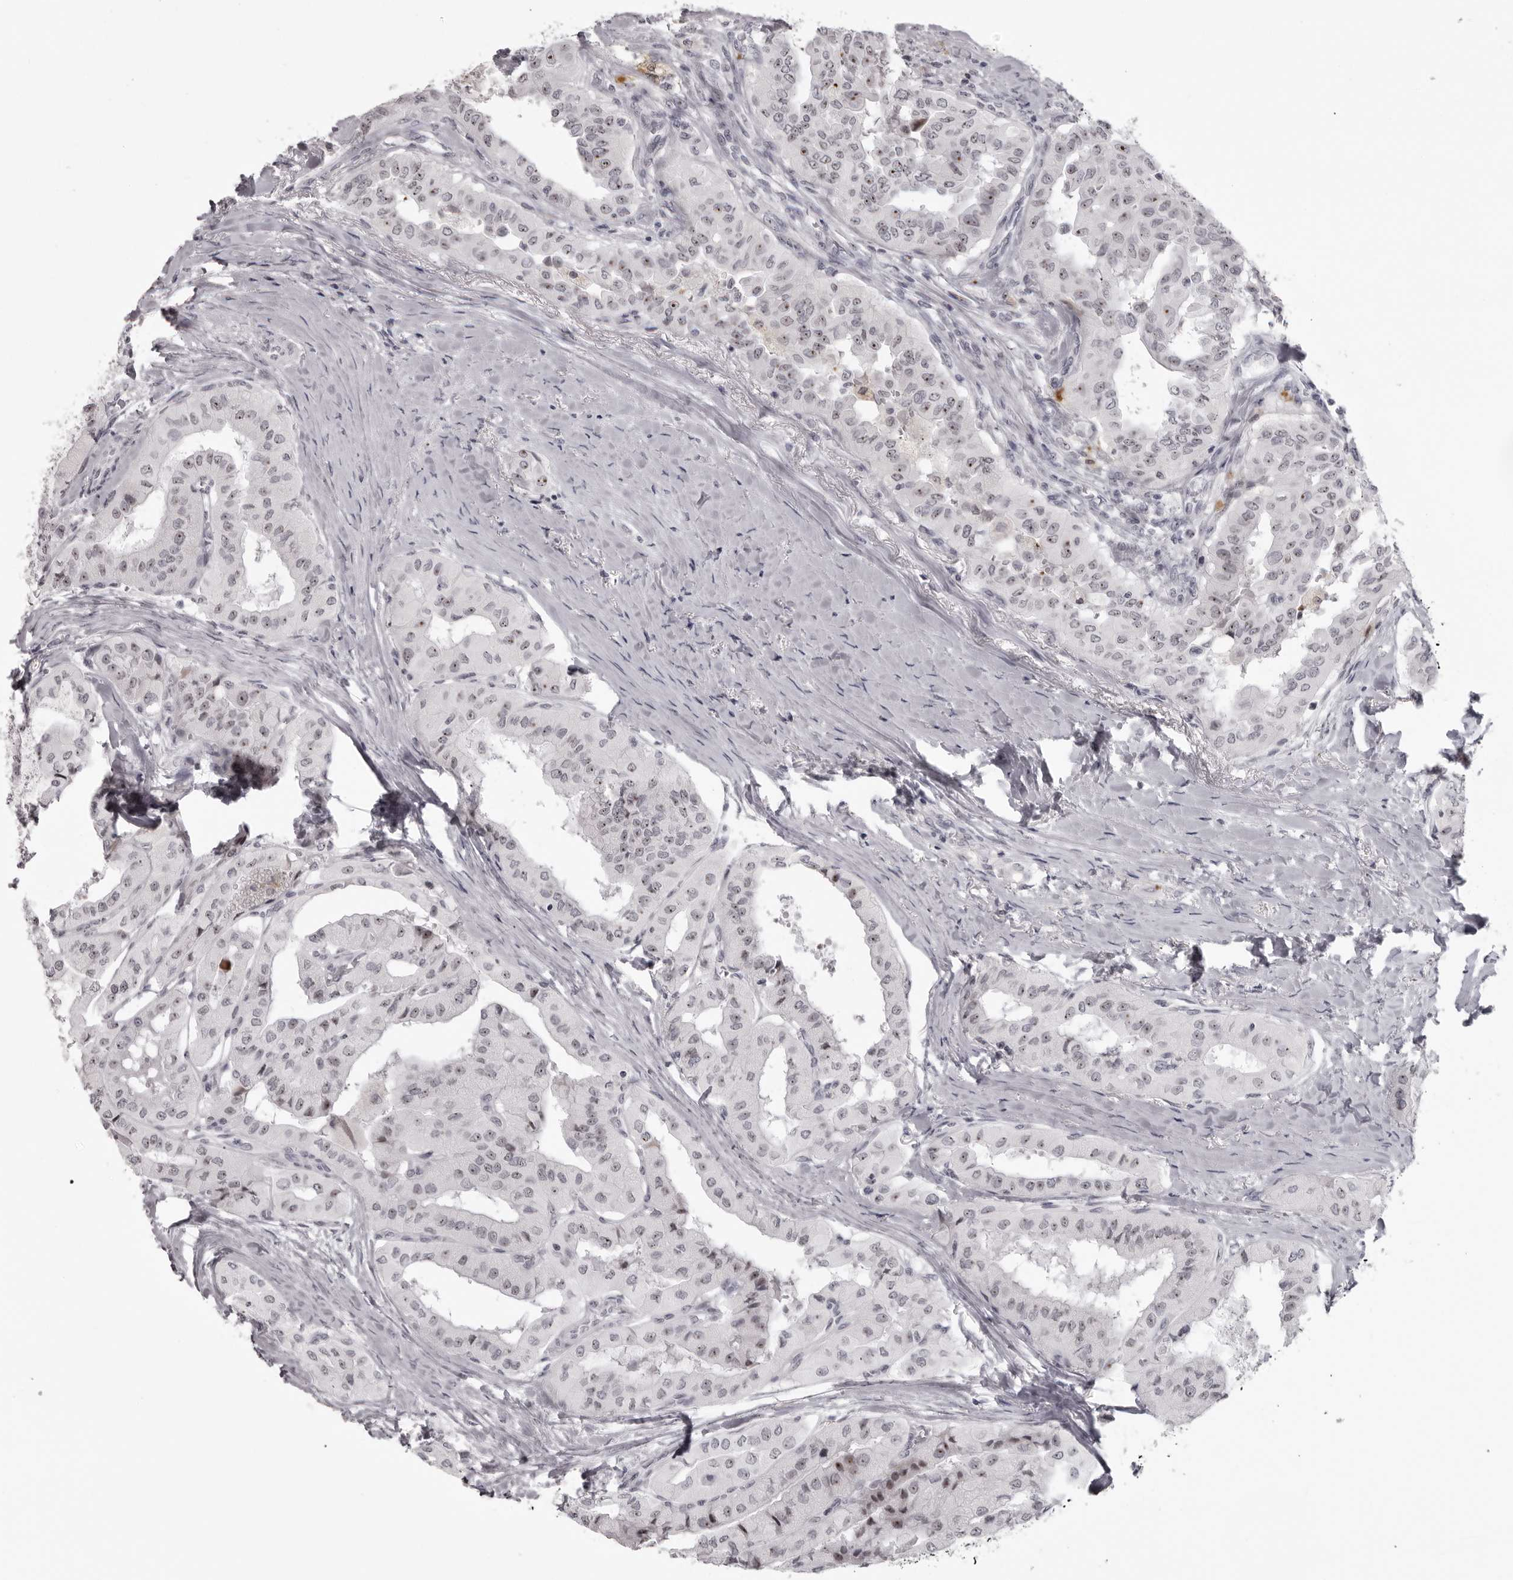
{"staining": {"intensity": "strong", "quantity": "25%-75%", "location": "nuclear"}, "tissue": "thyroid cancer", "cell_type": "Tumor cells", "image_type": "cancer", "snomed": [{"axis": "morphology", "description": "Papillary adenocarcinoma, NOS"}, {"axis": "topography", "description": "Thyroid gland"}], "caption": "Immunohistochemistry (IHC) histopathology image of human papillary adenocarcinoma (thyroid) stained for a protein (brown), which demonstrates high levels of strong nuclear positivity in about 25%-75% of tumor cells.", "gene": "HELZ", "patient": {"sex": "female", "age": 59}}